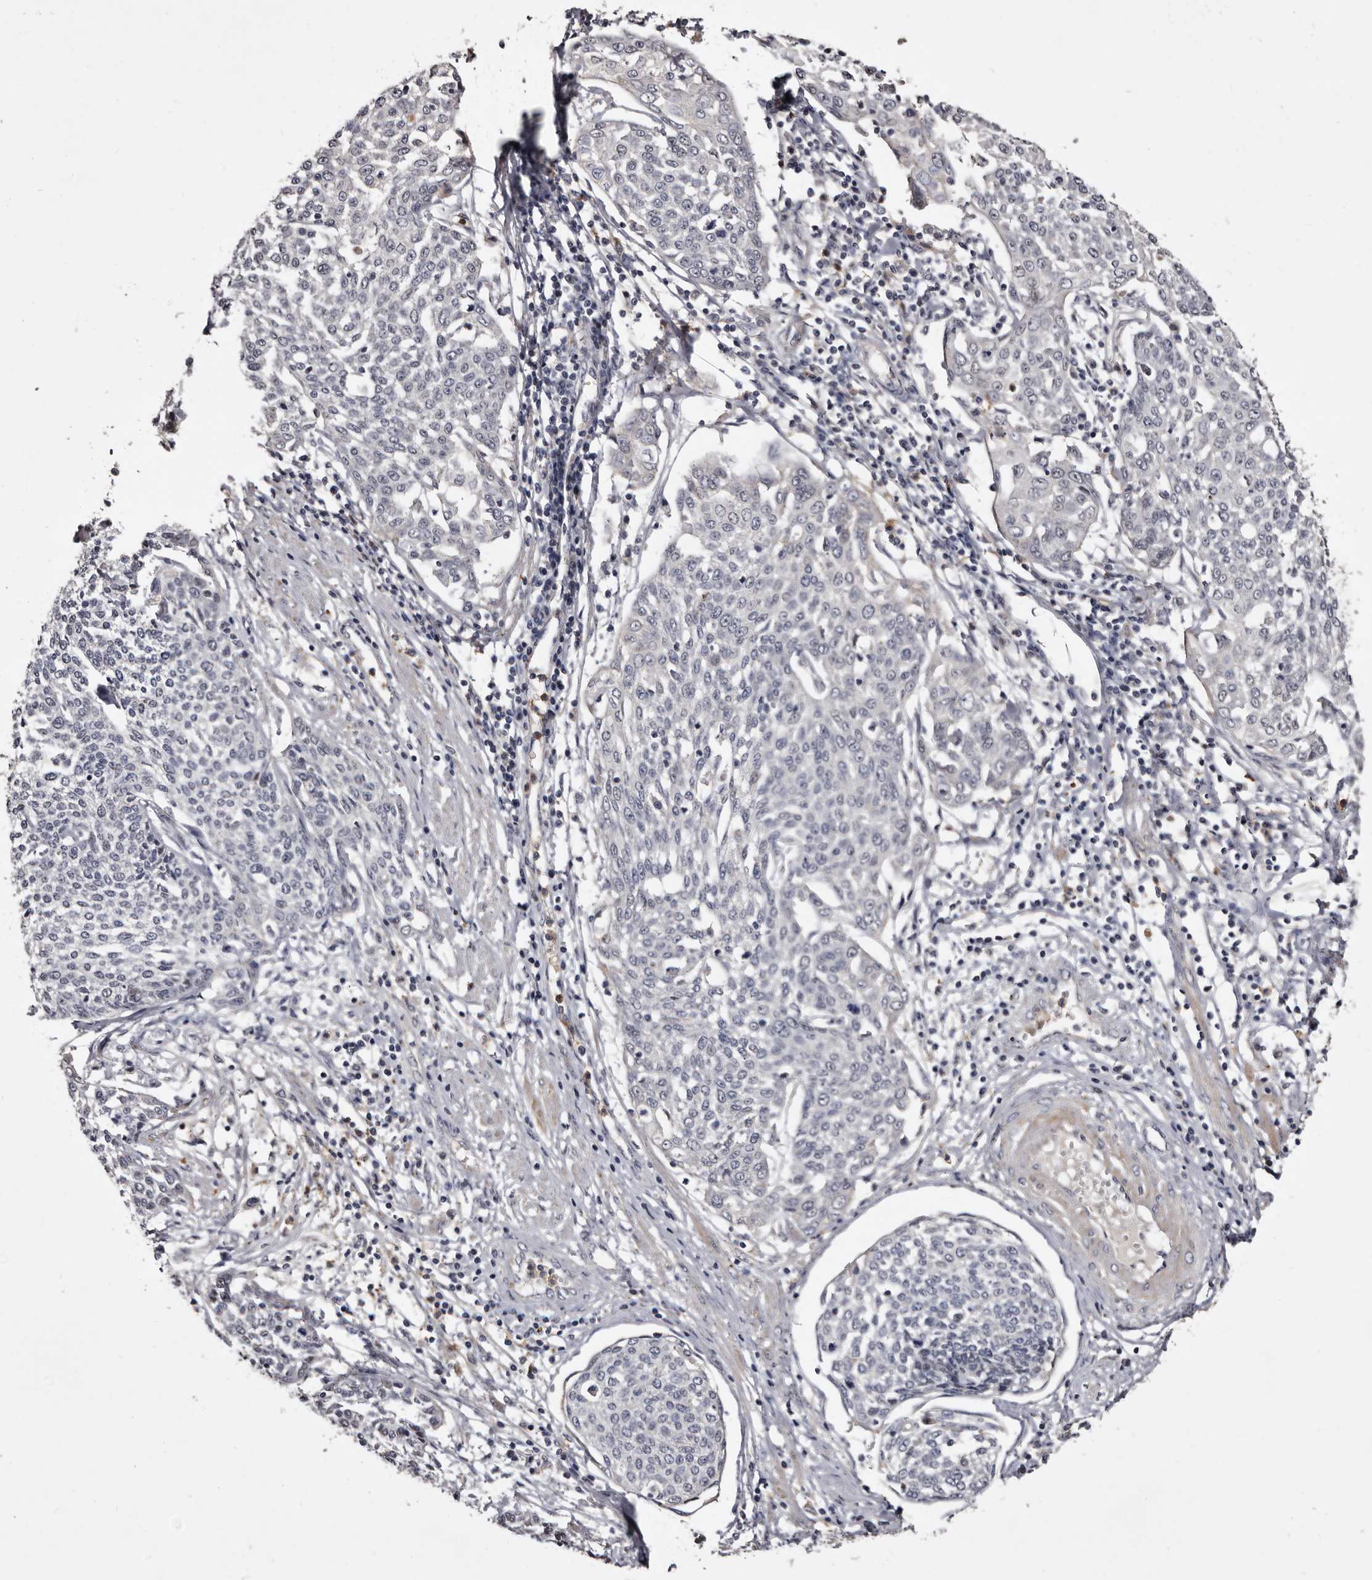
{"staining": {"intensity": "negative", "quantity": "none", "location": "none"}, "tissue": "cervical cancer", "cell_type": "Tumor cells", "image_type": "cancer", "snomed": [{"axis": "morphology", "description": "Squamous cell carcinoma, NOS"}, {"axis": "topography", "description": "Cervix"}], "caption": "High magnification brightfield microscopy of cervical cancer stained with DAB (brown) and counterstained with hematoxylin (blue): tumor cells show no significant positivity.", "gene": "SLC10A4", "patient": {"sex": "female", "age": 34}}